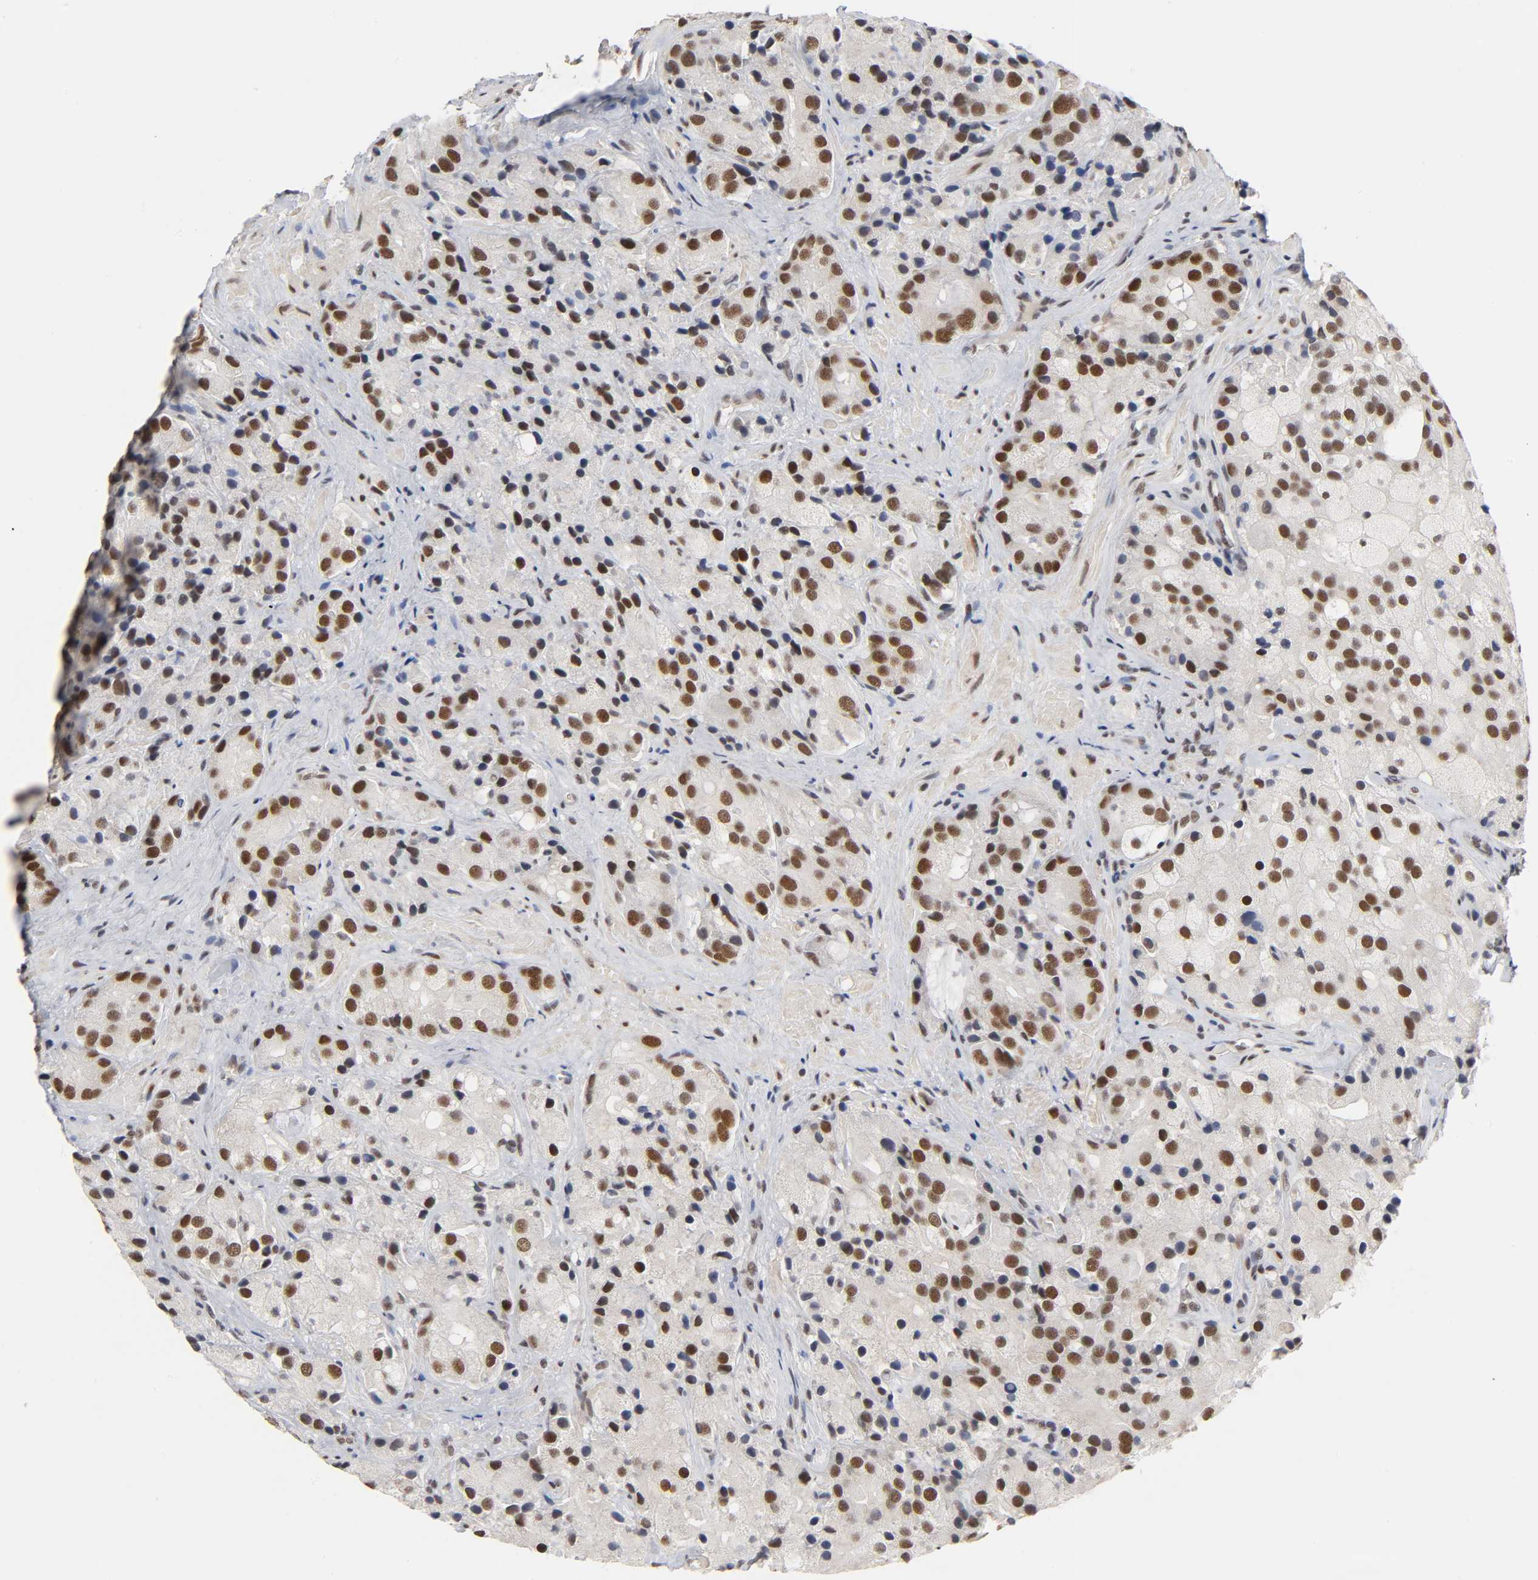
{"staining": {"intensity": "strong", "quantity": ">75%", "location": "nuclear"}, "tissue": "prostate cancer", "cell_type": "Tumor cells", "image_type": "cancer", "snomed": [{"axis": "morphology", "description": "Adenocarcinoma, High grade"}, {"axis": "topography", "description": "Prostate"}], "caption": "A brown stain labels strong nuclear expression of a protein in prostate high-grade adenocarcinoma tumor cells.", "gene": "TRIM33", "patient": {"sex": "male", "age": 70}}